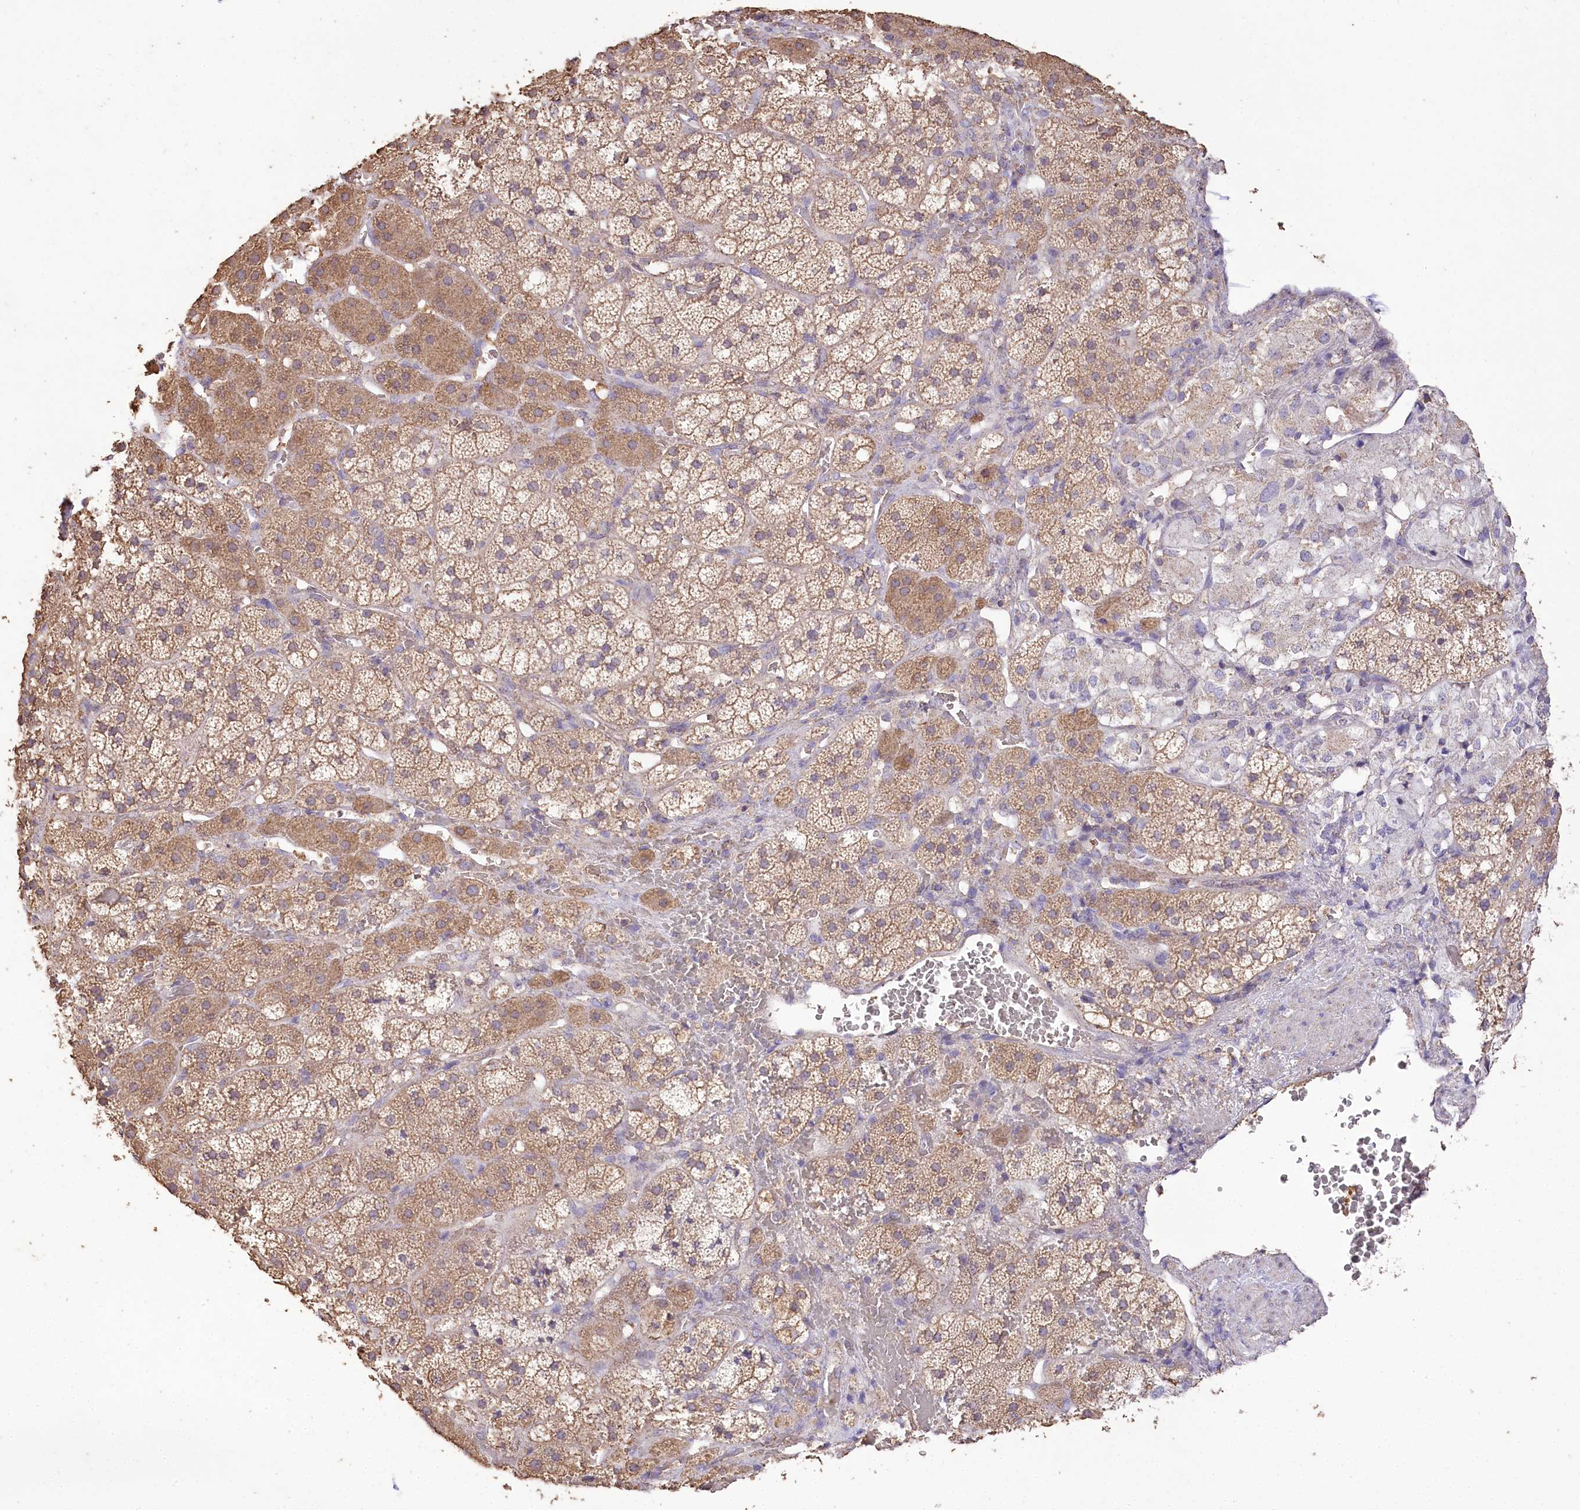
{"staining": {"intensity": "moderate", "quantity": ">75%", "location": "cytoplasmic/membranous"}, "tissue": "adrenal gland", "cell_type": "Glandular cells", "image_type": "normal", "snomed": [{"axis": "morphology", "description": "Normal tissue, NOS"}, {"axis": "topography", "description": "Adrenal gland"}], "caption": "Immunohistochemistry staining of normal adrenal gland, which exhibits medium levels of moderate cytoplasmic/membranous expression in about >75% of glandular cells indicating moderate cytoplasmic/membranous protein positivity. The staining was performed using DAB (3,3'-diaminobenzidine) (brown) for protein detection and nuclei were counterstained in hematoxylin (blue).", "gene": "IREB2", "patient": {"sex": "female", "age": 44}}